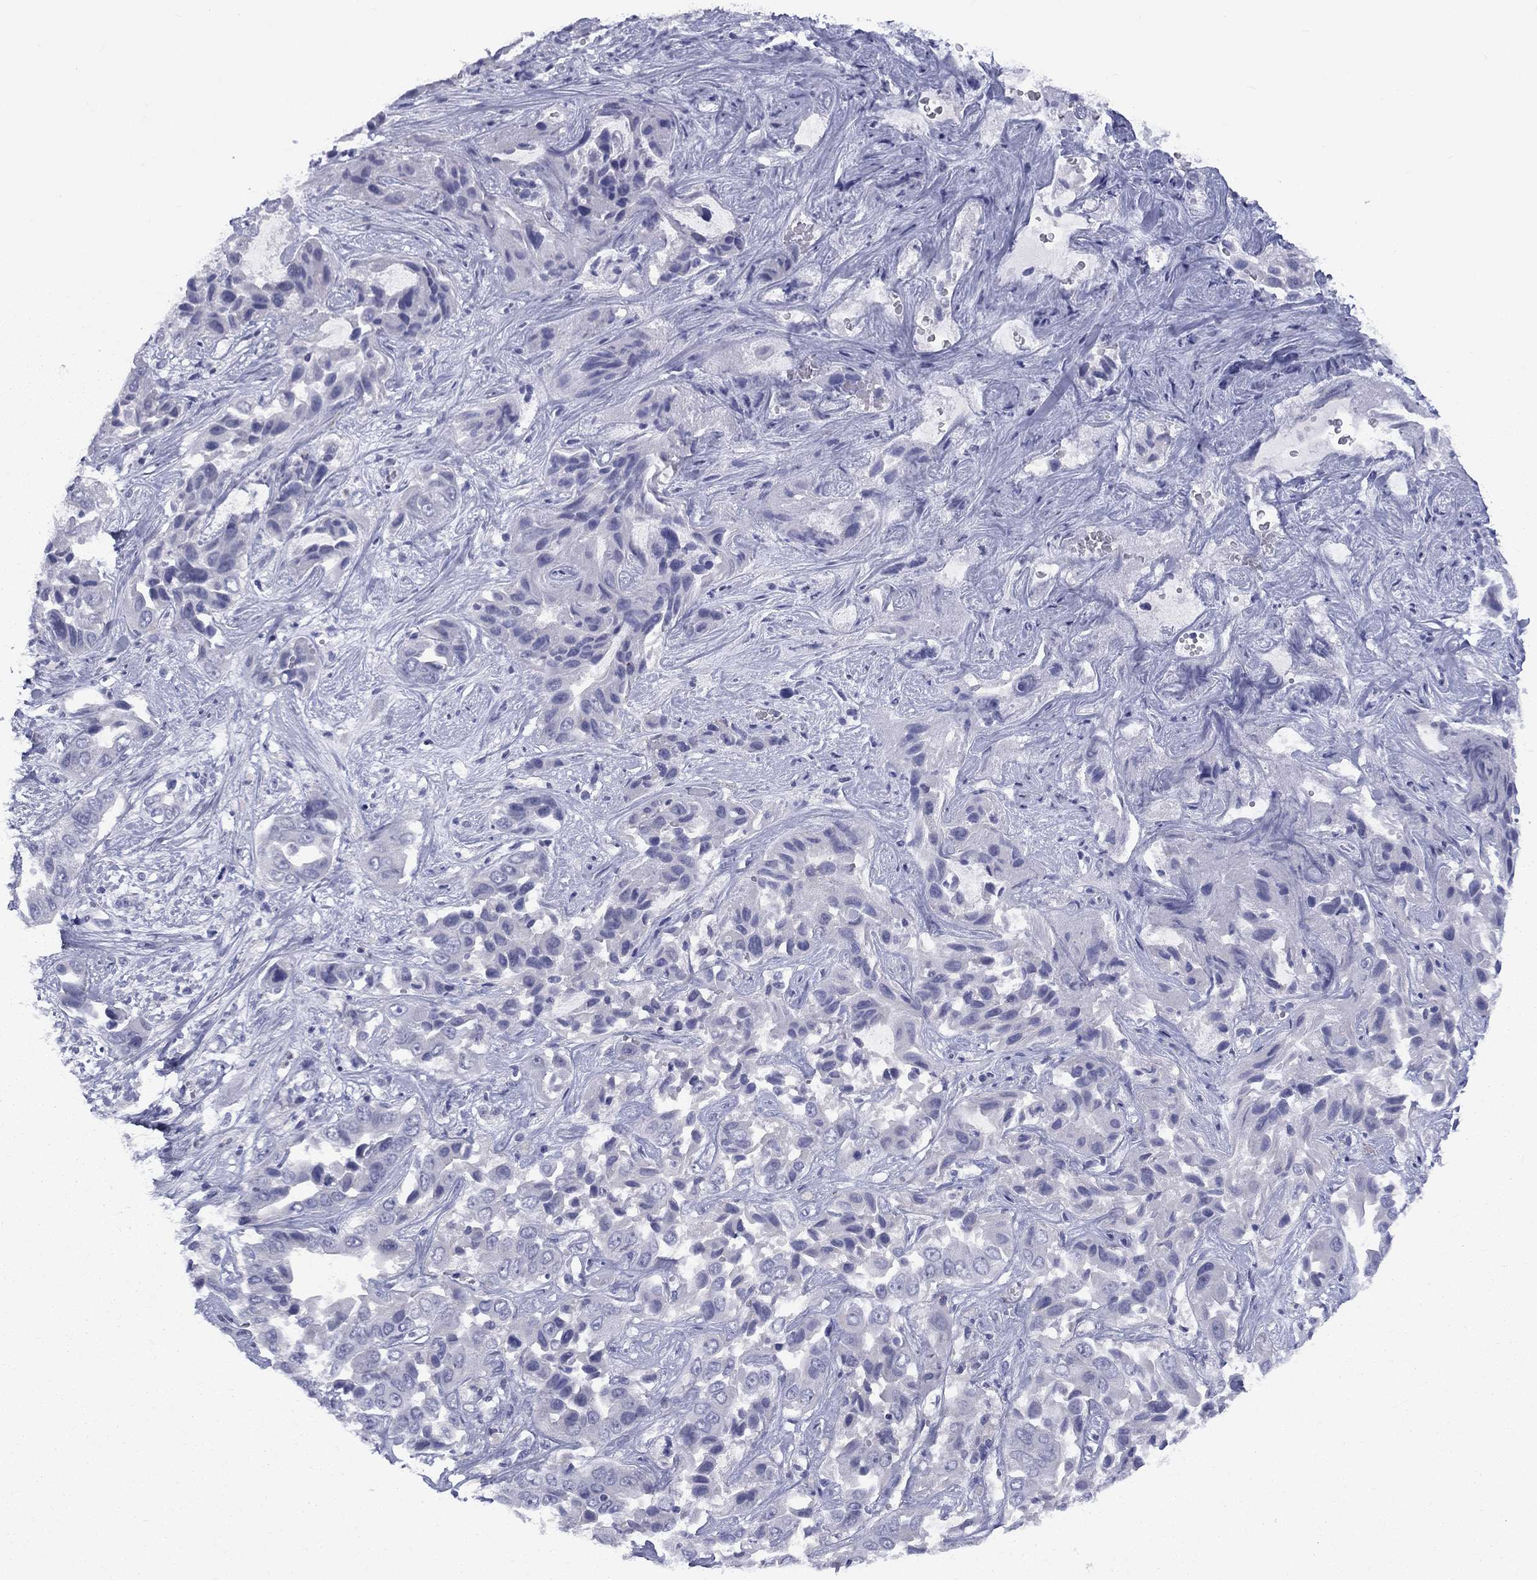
{"staining": {"intensity": "negative", "quantity": "none", "location": "none"}, "tissue": "liver cancer", "cell_type": "Tumor cells", "image_type": "cancer", "snomed": [{"axis": "morphology", "description": "Cholangiocarcinoma"}, {"axis": "topography", "description": "Liver"}], "caption": "Immunohistochemistry histopathology image of human liver cholangiocarcinoma stained for a protein (brown), which displays no expression in tumor cells.", "gene": "CACNA1A", "patient": {"sex": "female", "age": 52}}